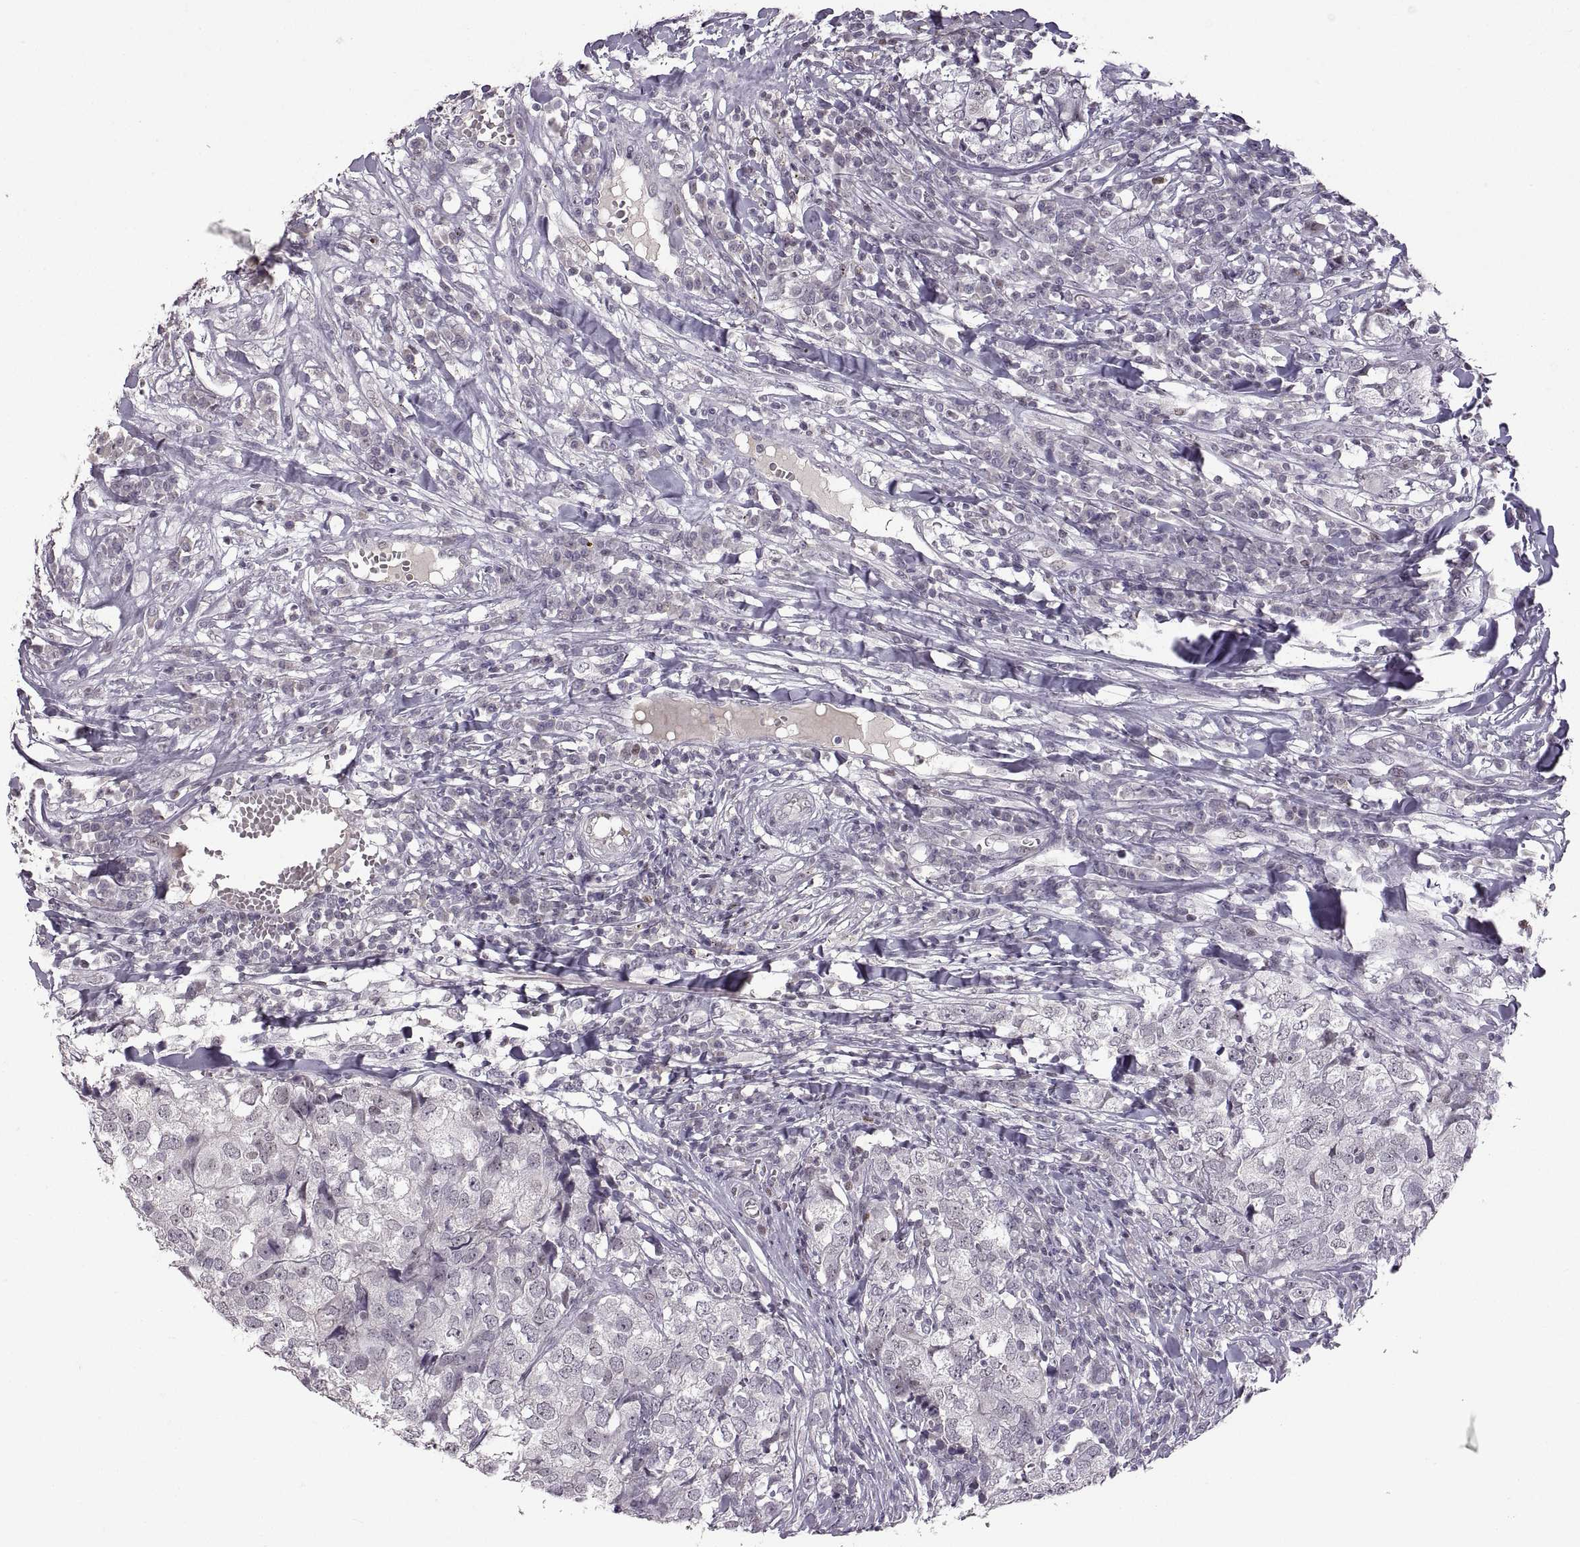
{"staining": {"intensity": "negative", "quantity": "none", "location": "none"}, "tissue": "breast cancer", "cell_type": "Tumor cells", "image_type": "cancer", "snomed": [{"axis": "morphology", "description": "Duct carcinoma"}, {"axis": "topography", "description": "Breast"}], "caption": "DAB immunohistochemical staining of human breast infiltrating ductal carcinoma exhibits no significant expression in tumor cells.", "gene": "NEK2", "patient": {"sex": "female", "age": 30}}